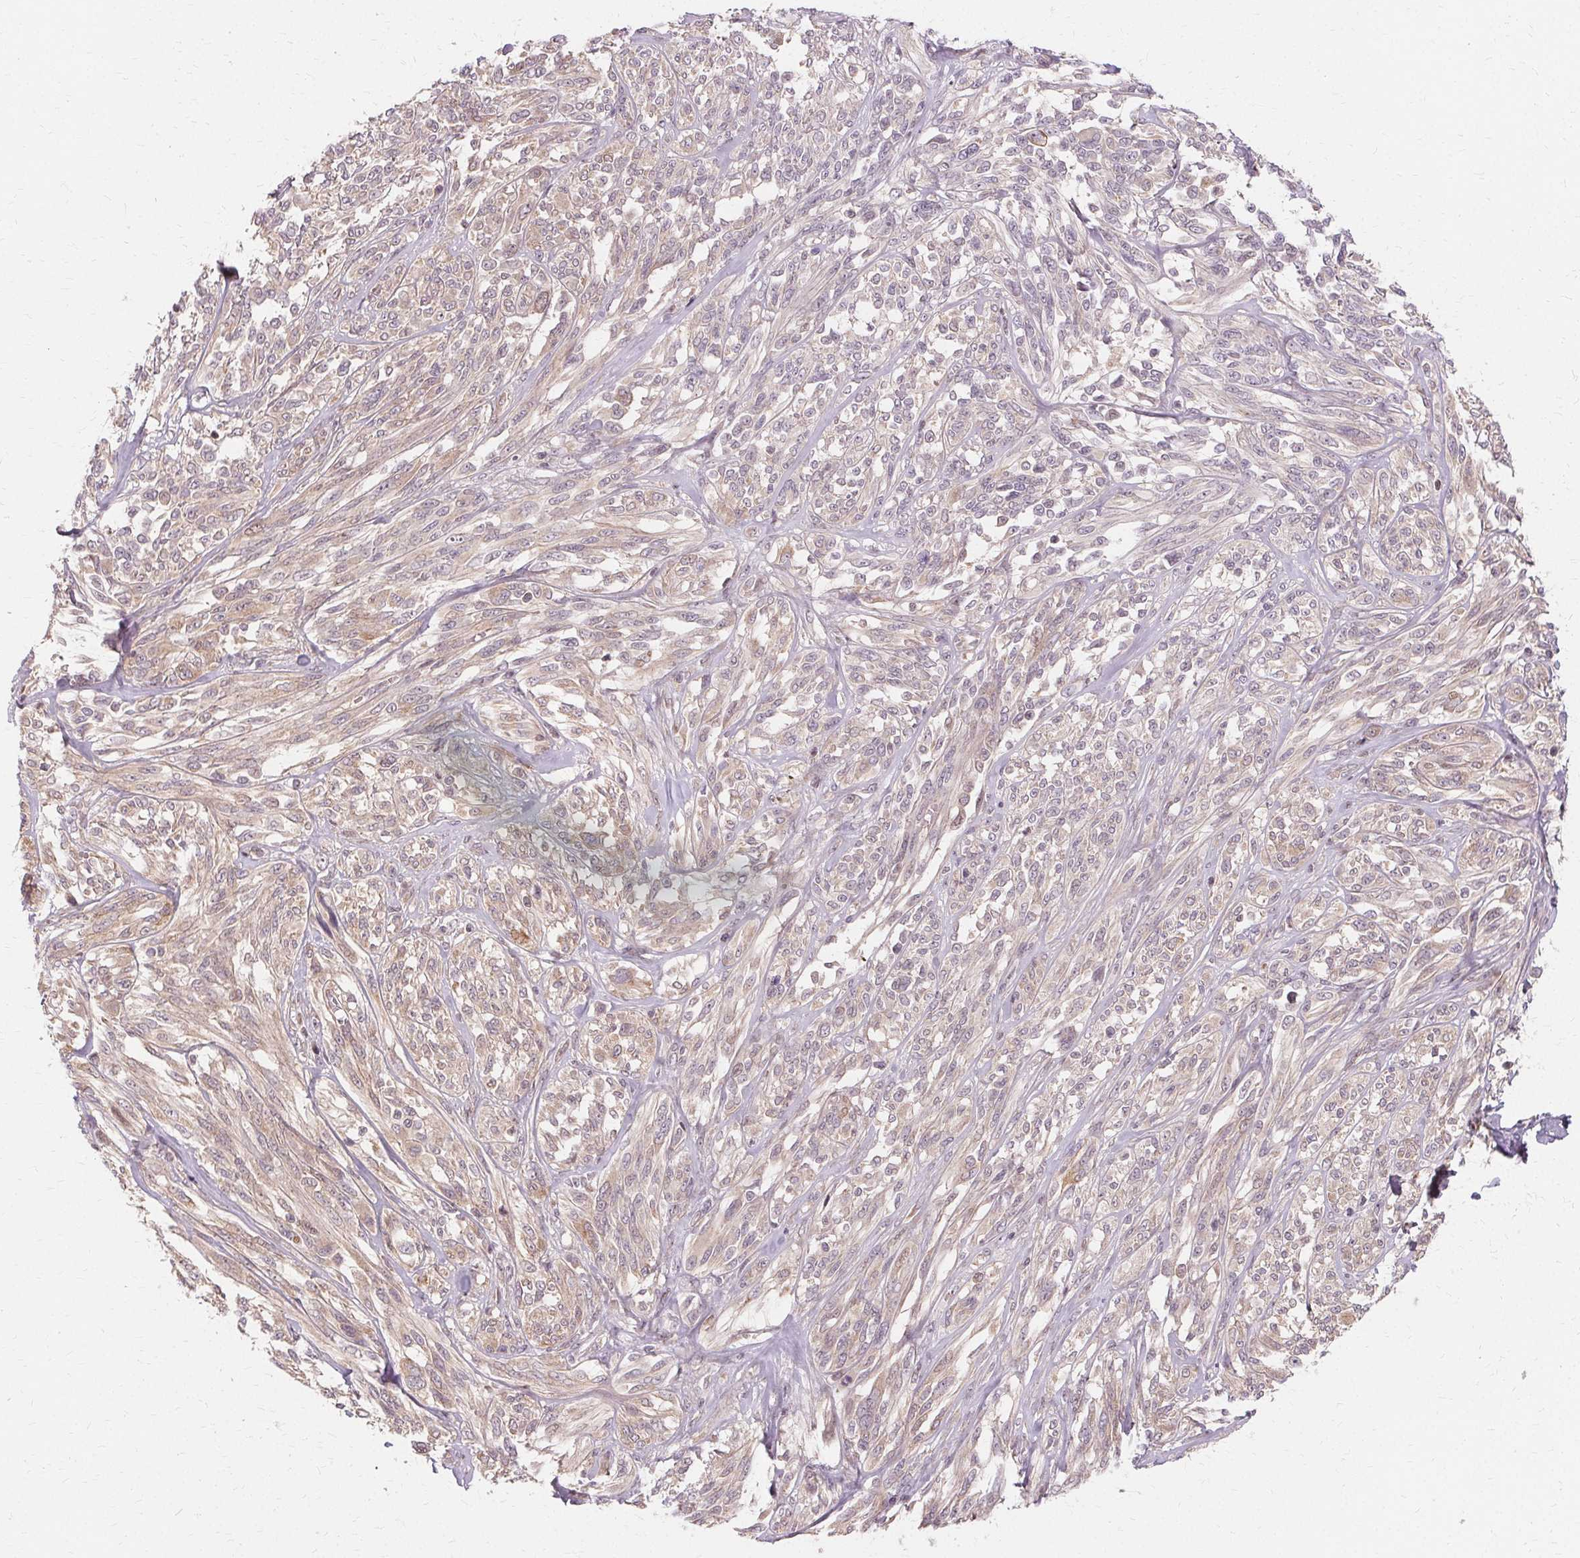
{"staining": {"intensity": "weak", "quantity": "<25%", "location": "cytoplasmic/membranous"}, "tissue": "melanoma", "cell_type": "Tumor cells", "image_type": "cancer", "snomed": [{"axis": "morphology", "description": "Malignant melanoma, NOS"}, {"axis": "topography", "description": "Skin"}], "caption": "DAB (3,3'-diaminobenzidine) immunohistochemical staining of melanoma reveals no significant expression in tumor cells.", "gene": "USP8", "patient": {"sex": "female", "age": 91}}